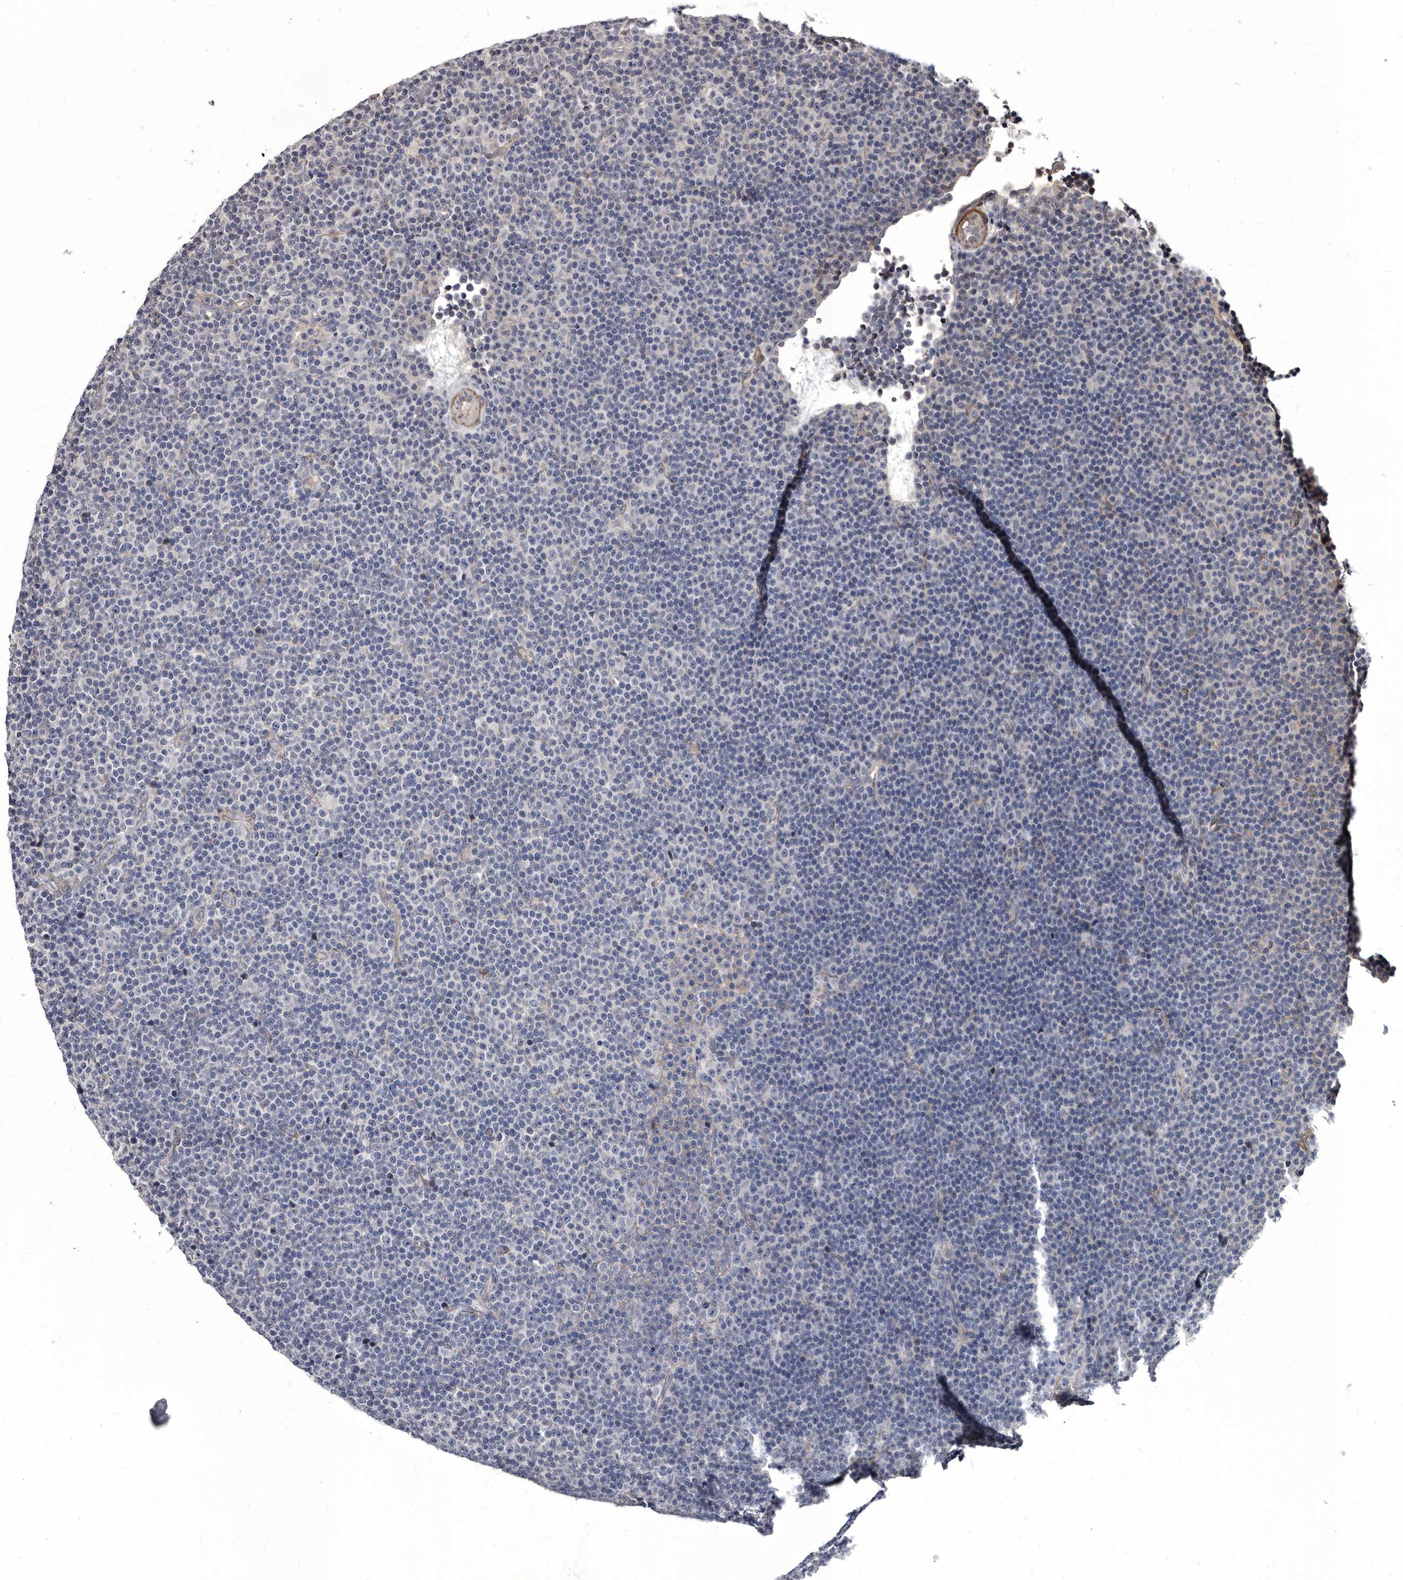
{"staining": {"intensity": "negative", "quantity": "none", "location": "none"}, "tissue": "lymphoma", "cell_type": "Tumor cells", "image_type": "cancer", "snomed": [{"axis": "morphology", "description": "Malignant lymphoma, non-Hodgkin's type, Low grade"}, {"axis": "topography", "description": "Lymph node"}], "caption": "Tumor cells show no significant protein staining in lymphoma. (IHC, brightfield microscopy, high magnification).", "gene": "PROM1", "patient": {"sex": "female", "age": 67}}